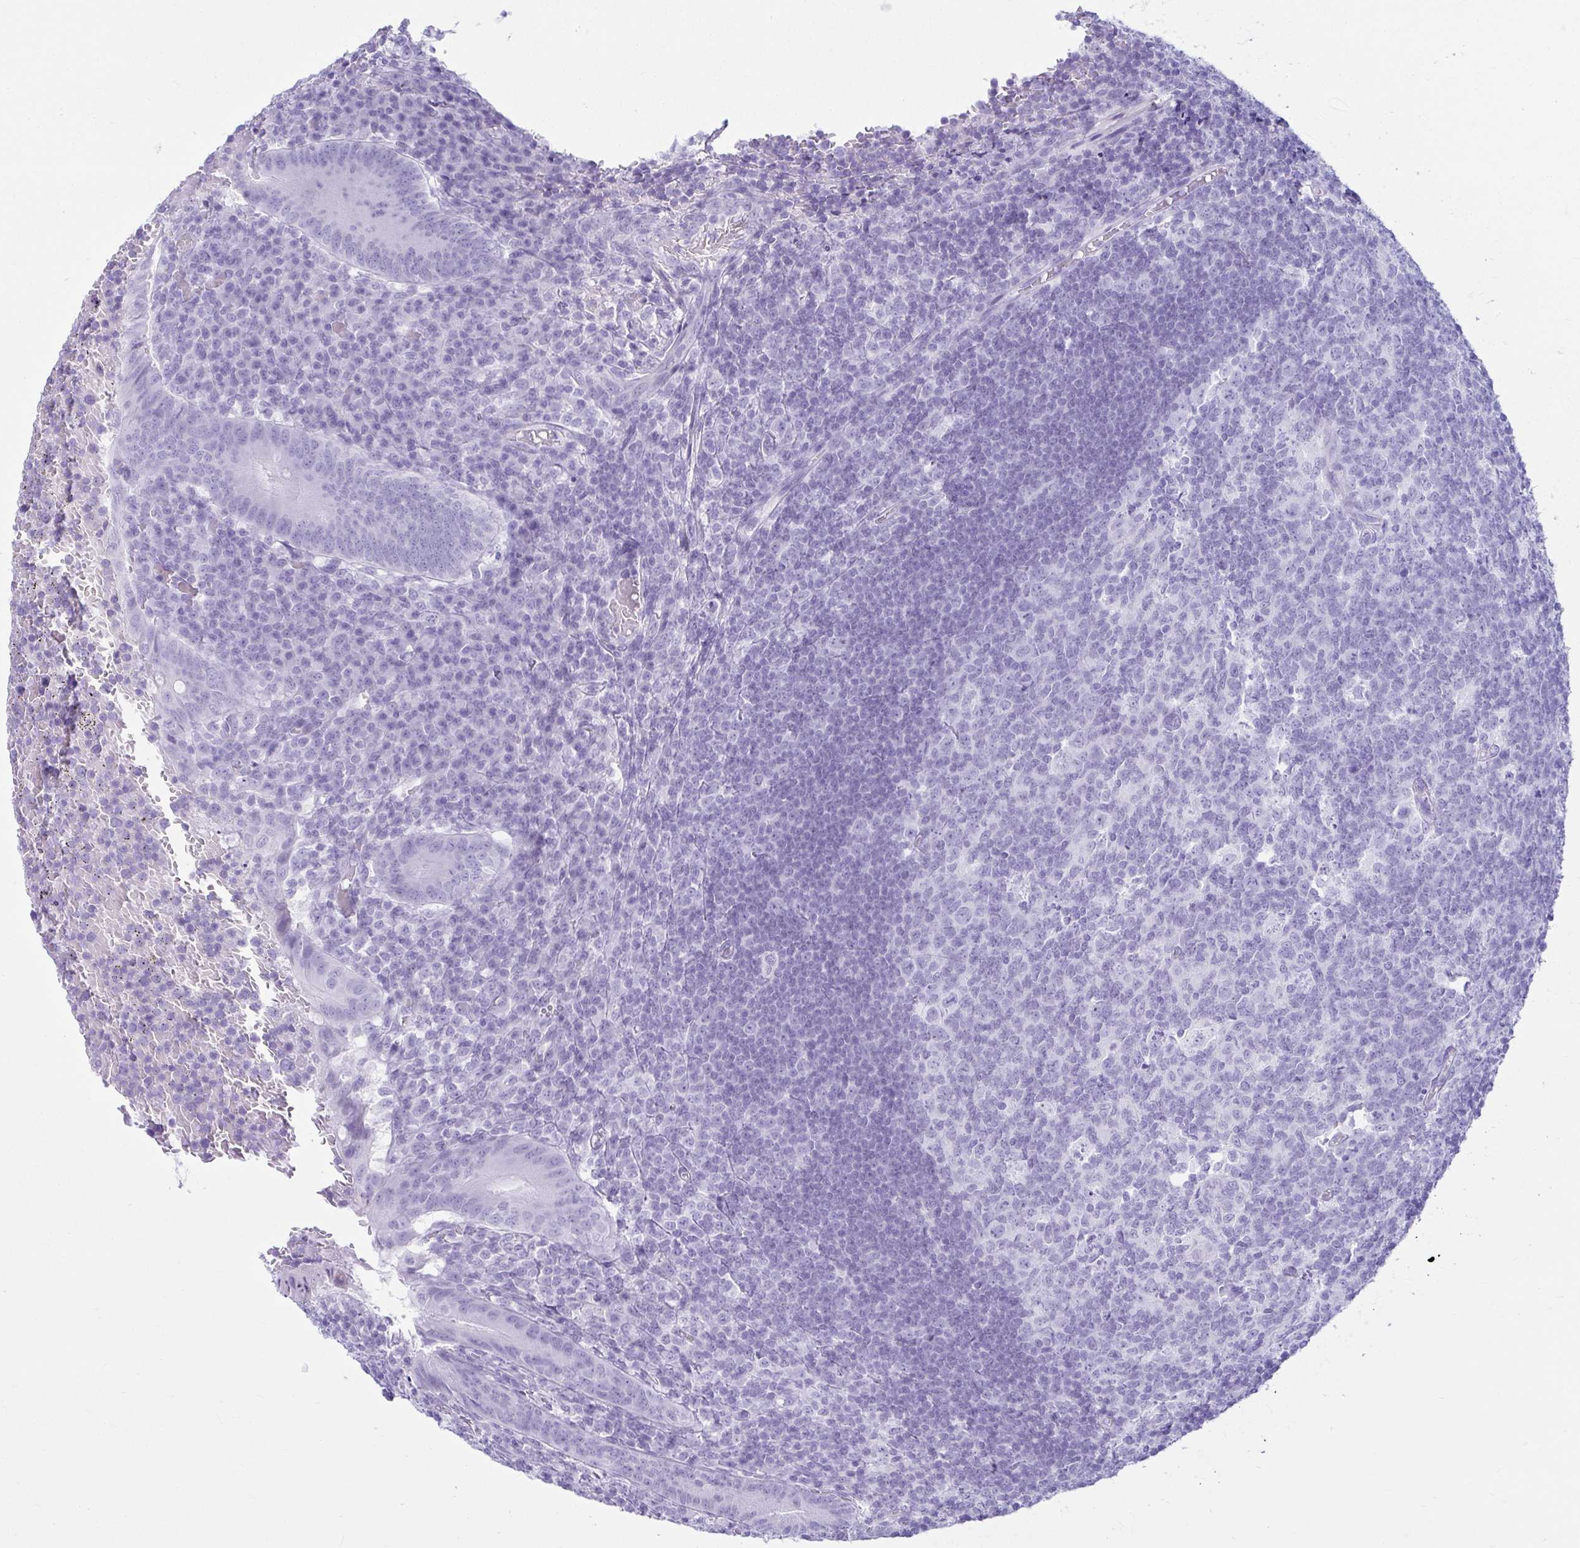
{"staining": {"intensity": "negative", "quantity": "none", "location": "none"}, "tissue": "appendix", "cell_type": "Glandular cells", "image_type": "normal", "snomed": [{"axis": "morphology", "description": "Normal tissue, NOS"}, {"axis": "topography", "description": "Appendix"}], "caption": "Histopathology image shows no significant protein positivity in glandular cells of unremarkable appendix. (Stains: DAB immunohistochemistry with hematoxylin counter stain, Microscopy: brightfield microscopy at high magnification).", "gene": "CLGN", "patient": {"sex": "male", "age": 18}}